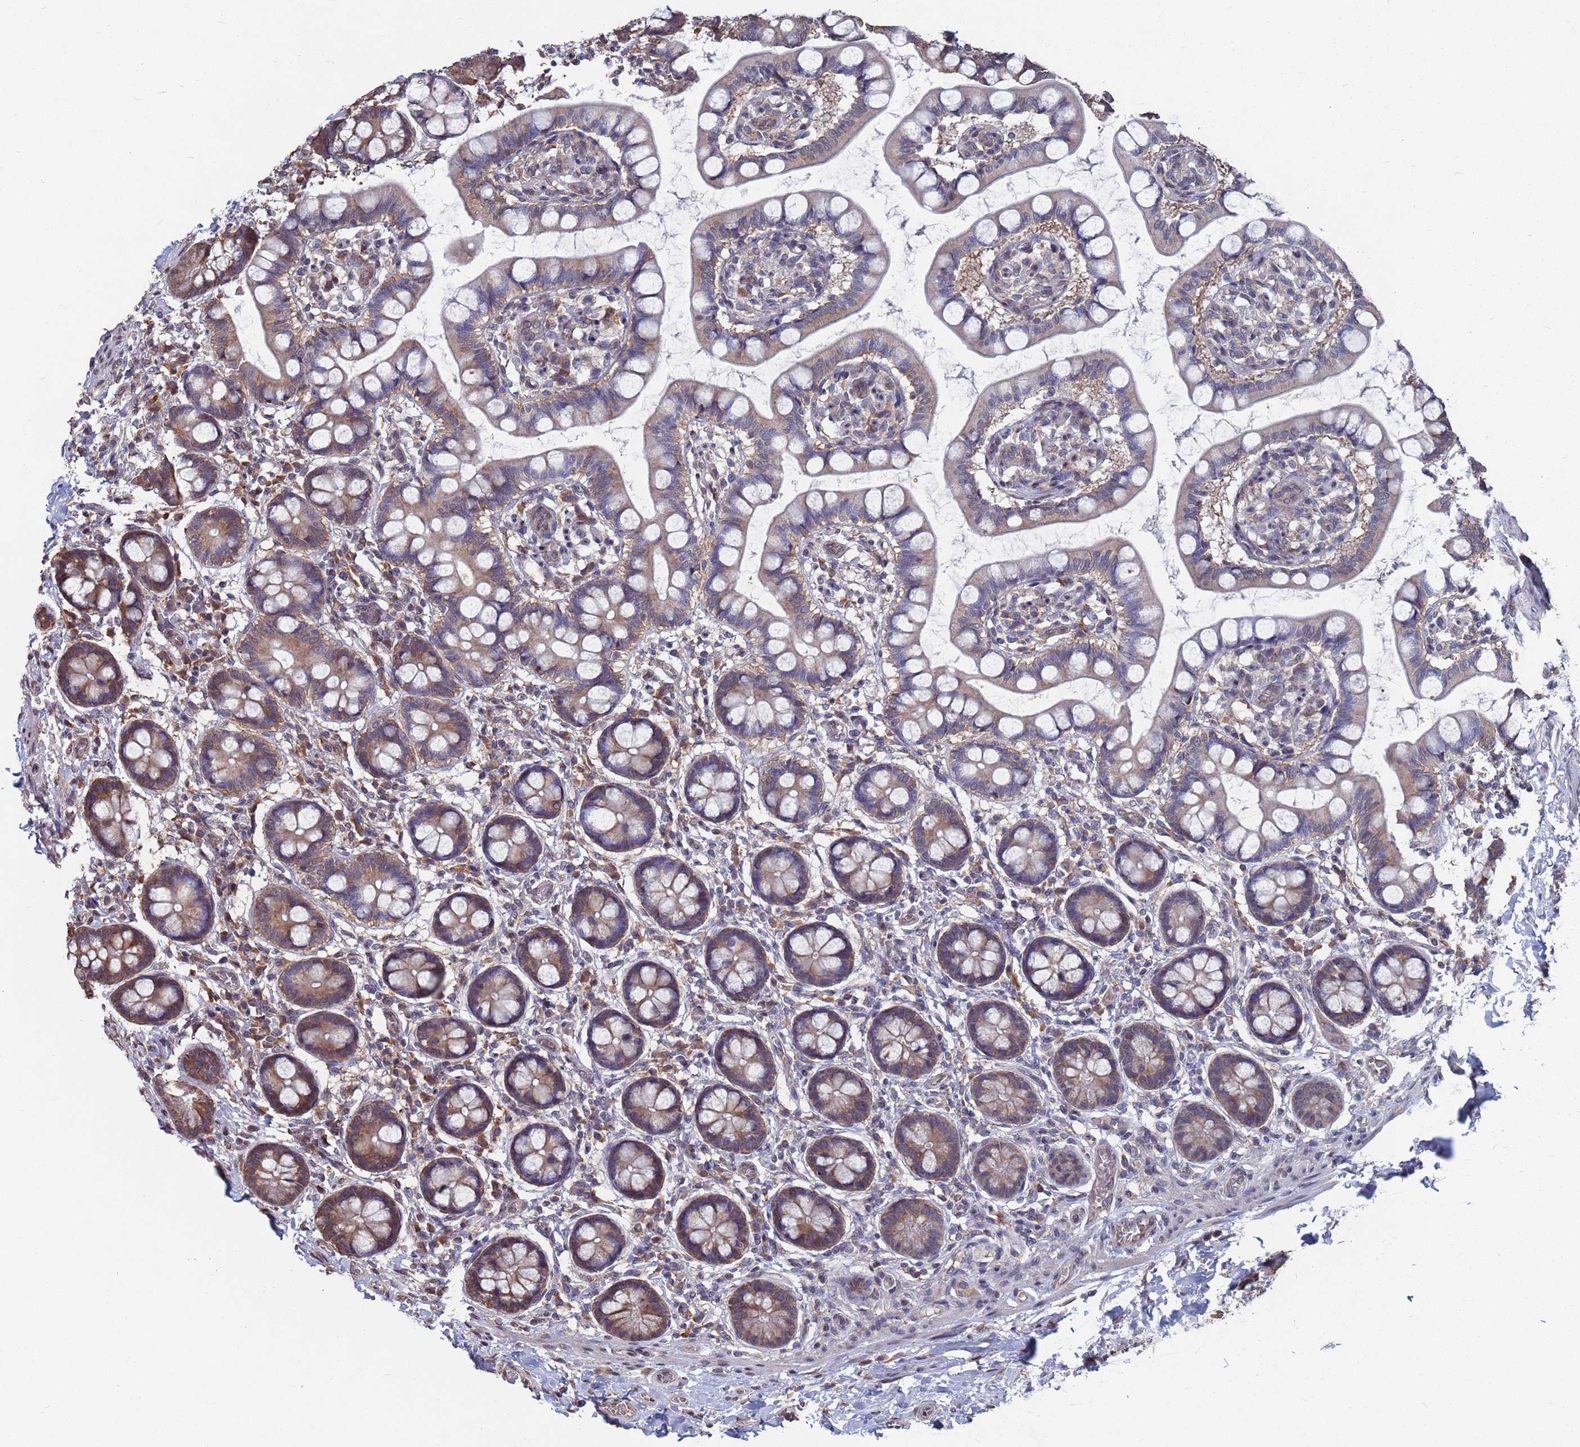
{"staining": {"intensity": "moderate", "quantity": "25%-75%", "location": "cytoplasmic/membranous"}, "tissue": "small intestine", "cell_type": "Glandular cells", "image_type": "normal", "snomed": [{"axis": "morphology", "description": "Normal tissue, NOS"}, {"axis": "topography", "description": "Small intestine"}], "caption": "Small intestine stained with a brown dye exhibits moderate cytoplasmic/membranous positive expression in approximately 25%-75% of glandular cells.", "gene": "CFAP119", "patient": {"sex": "male", "age": 52}}